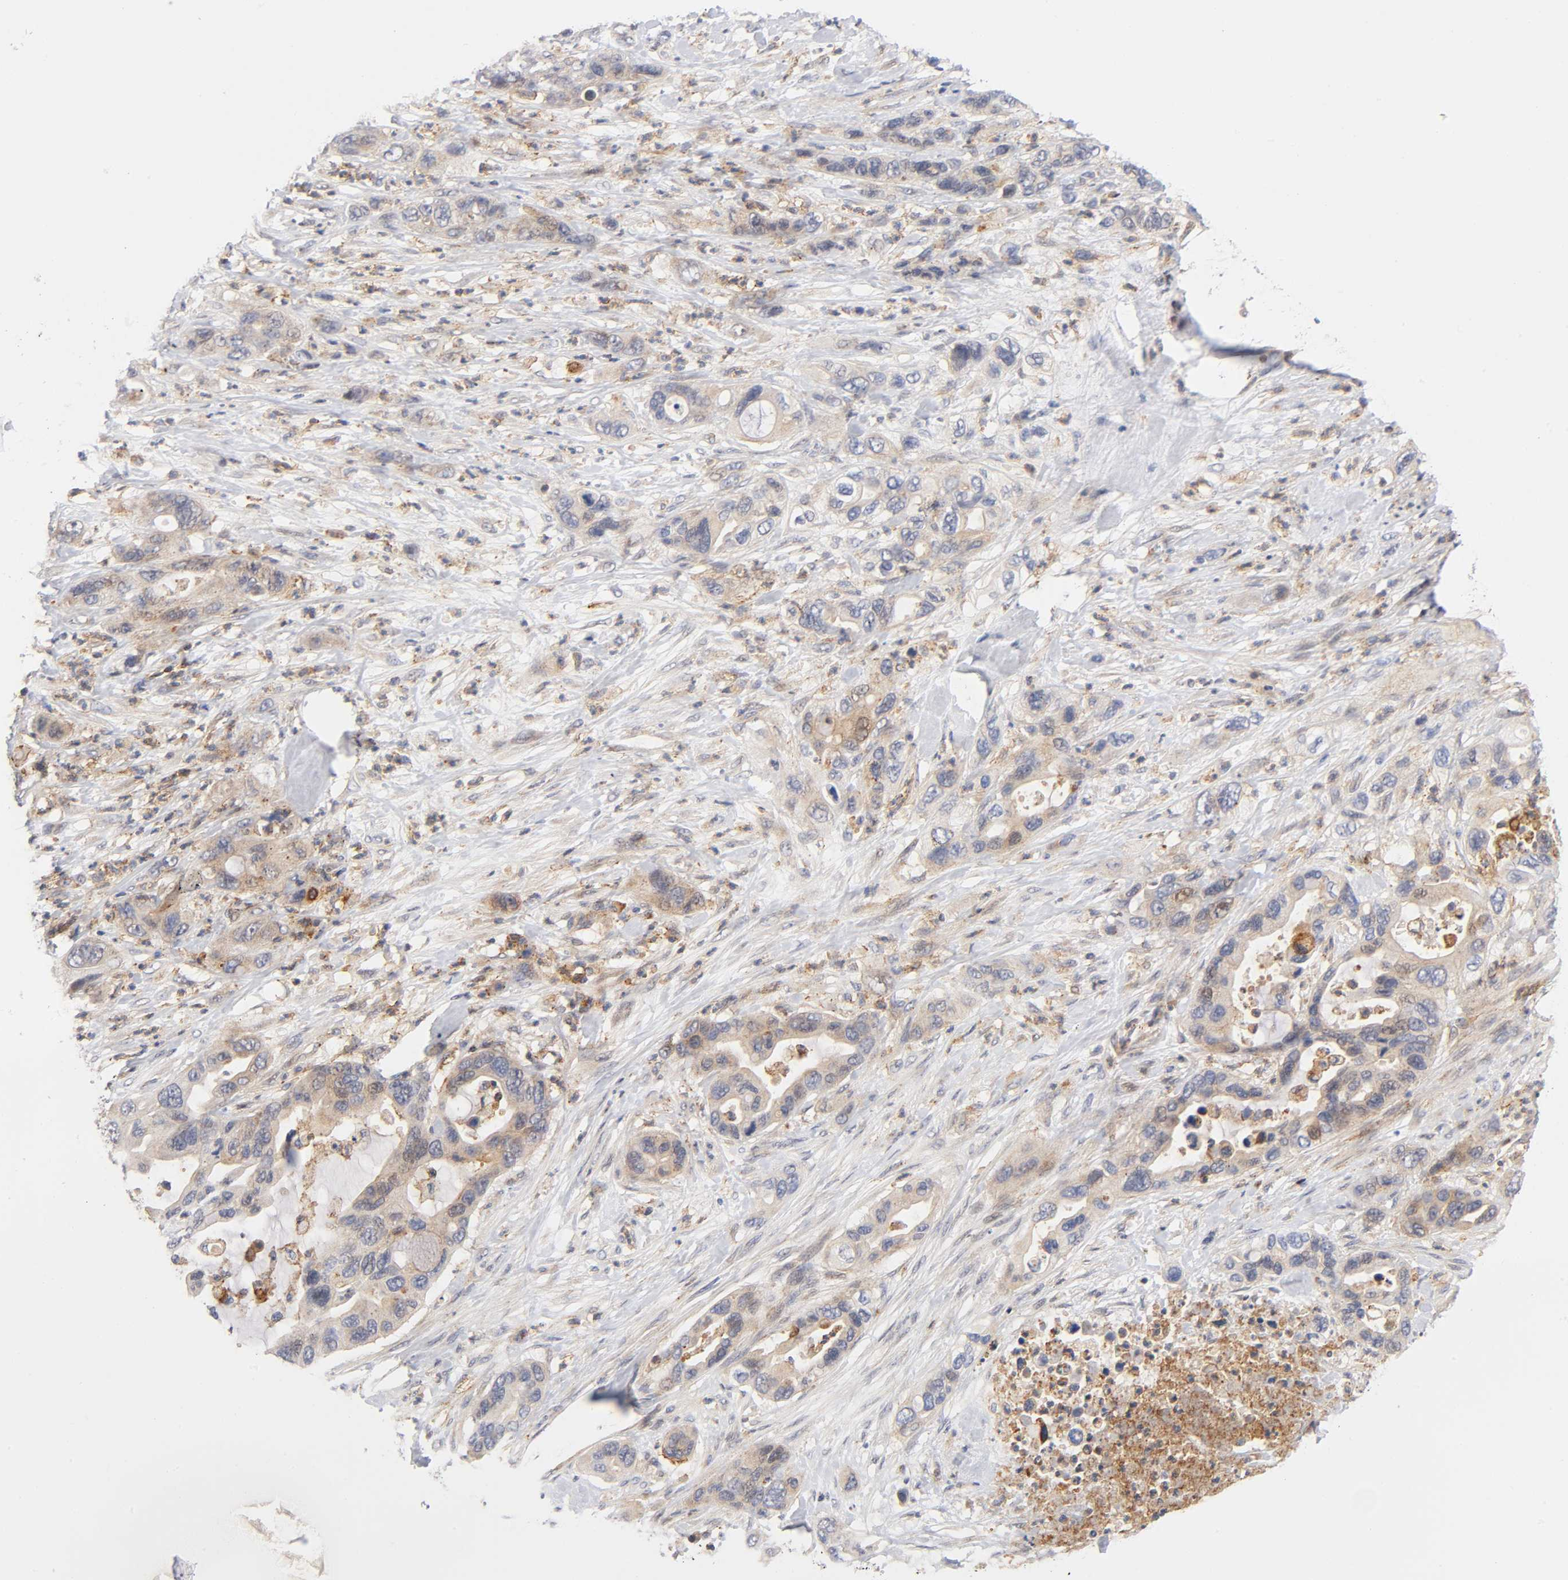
{"staining": {"intensity": "weak", "quantity": ">75%", "location": "cytoplasmic/membranous"}, "tissue": "pancreatic cancer", "cell_type": "Tumor cells", "image_type": "cancer", "snomed": [{"axis": "morphology", "description": "Adenocarcinoma, NOS"}, {"axis": "topography", "description": "Pancreas"}], "caption": "IHC photomicrograph of neoplastic tissue: pancreatic adenocarcinoma stained using IHC shows low levels of weak protein expression localized specifically in the cytoplasmic/membranous of tumor cells, appearing as a cytoplasmic/membranous brown color.", "gene": "ANXA7", "patient": {"sex": "female", "age": 71}}